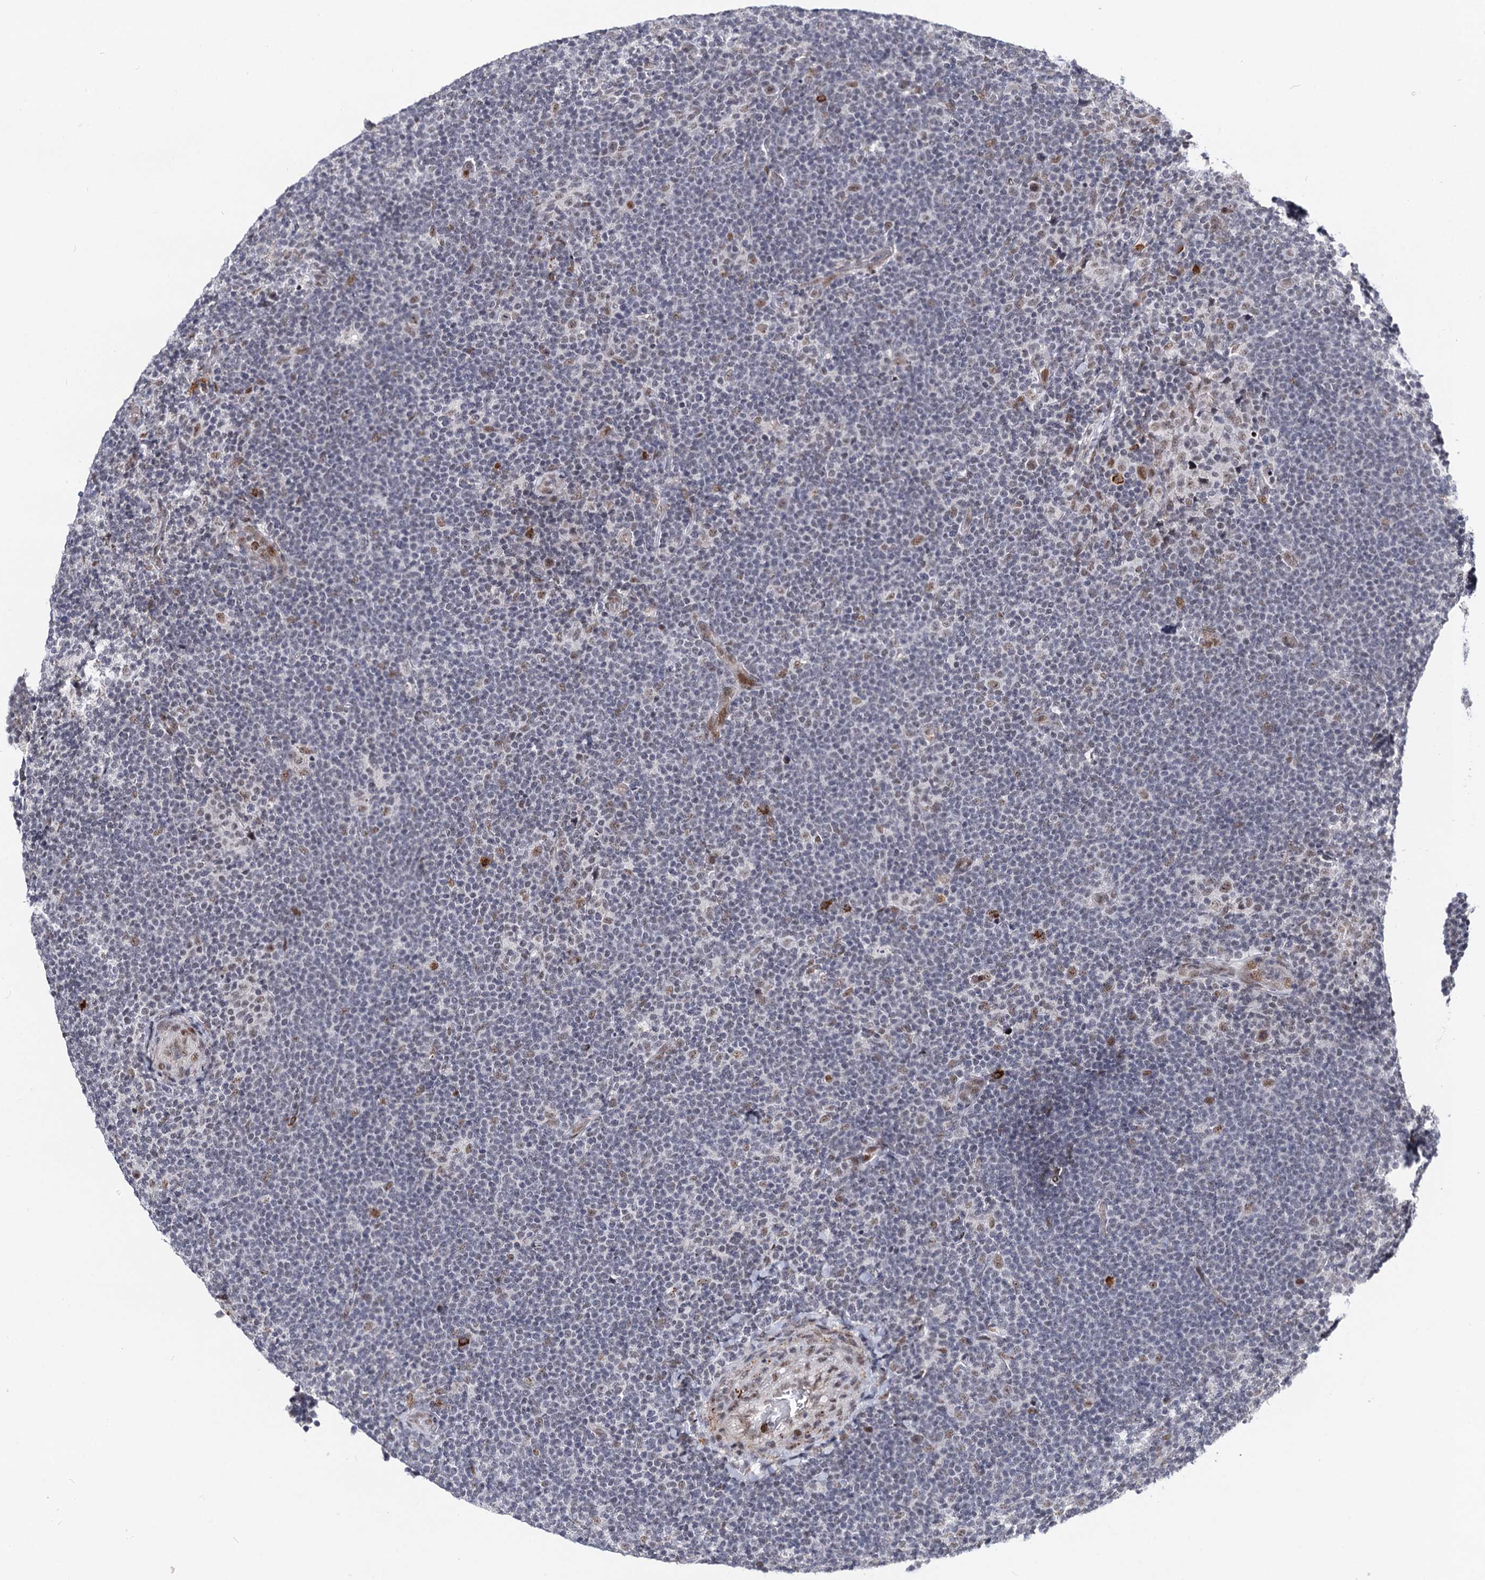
{"staining": {"intensity": "weak", "quantity": "25%-75%", "location": "nuclear"}, "tissue": "lymphoma", "cell_type": "Tumor cells", "image_type": "cancer", "snomed": [{"axis": "morphology", "description": "Hodgkin's disease, NOS"}, {"axis": "topography", "description": "Lymph node"}], "caption": "Hodgkin's disease was stained to show a protein in brown. There is low levels of weak nuclear staining in approximately 25%-75% of tumor cells. The staining was performed using DAB to visualize the protein expression in brown, while the nuclei were stained in blue with hematoxylin (Magnification: 20x).", "gene": "SFSWAP", "patient": {"sex": "female", "age": 57}}